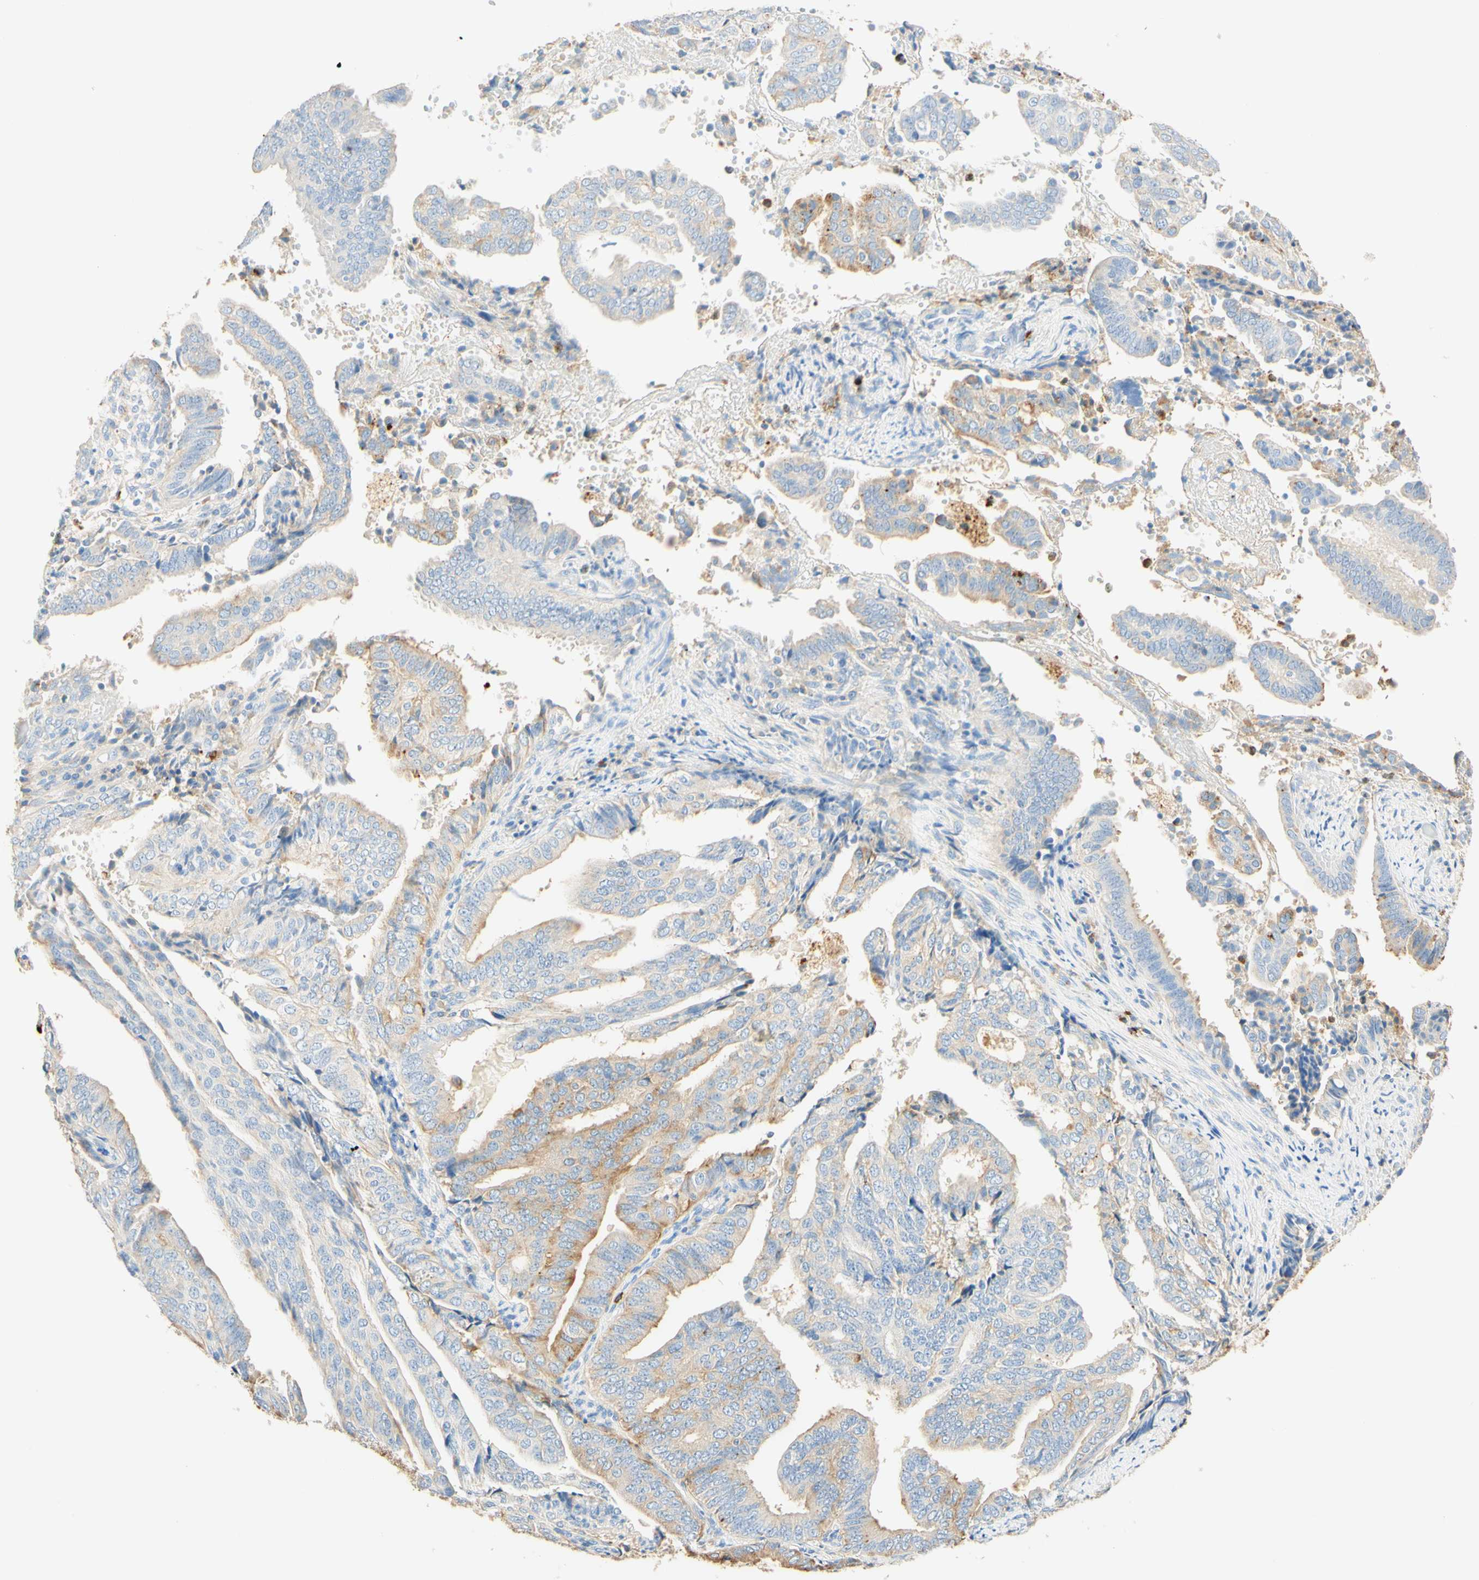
{"staining": {"intensity": "weak", "quantity": "25%-75%", "location": "cytoplasmic/membranous"}, "tissue": "endometrial cancer", "cell_type": "Tumor cells", "image_type": "cancer", "snomed": [{"axis": "morphology", "description": "Adenocarcinoma, NOS"}, {"axis": "topography", "description": "Endometrium"}], "caption": "Immunohistochemical staining of human endometrial cancer exhibits weak cytoplasmic/membranous protein staining in approximately 25%-75% of tumor cells.", "gene": "CD63", "patient": {"sex": "female", "age": 58}}